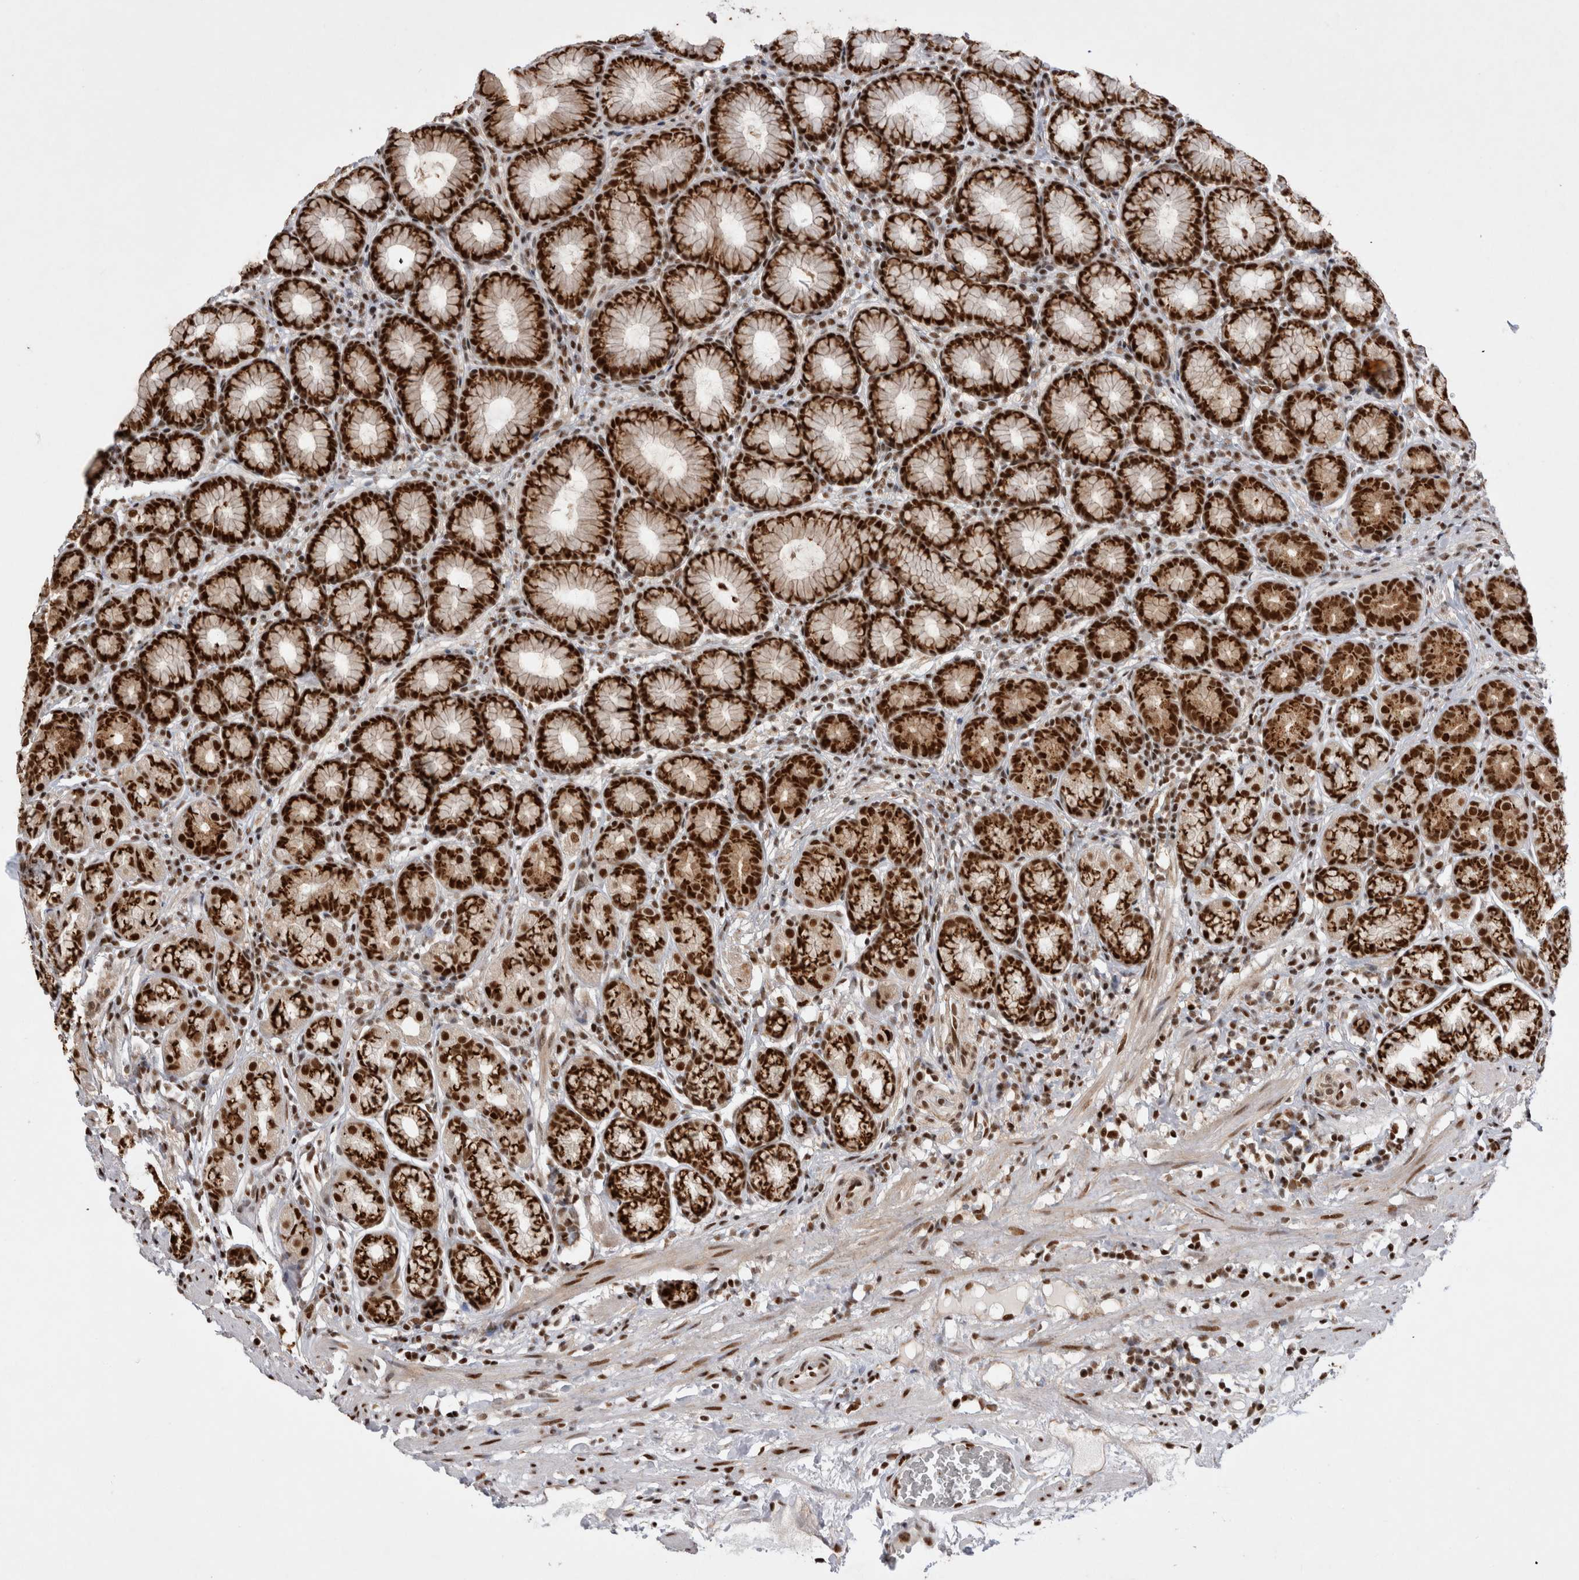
{"staining": {"intensity": "strong", "quantity": ">75%", "location": "nuclear"}, "tissue": "stomach", "cell_type": "Glandular cells", "image_type": "normal", "snomed": [{"axis": "morphology", "description": "Normal tissue, NOS"}, {"axis": "topography", "description": "Stomach"}], "caption": "Immunohistochemical staining of benign human stomach shows high levels of strong nuclear positivity in about >75% of glandular cells.", "gene": "EYA2", "patient": {"sex": "male", "age": 42}}